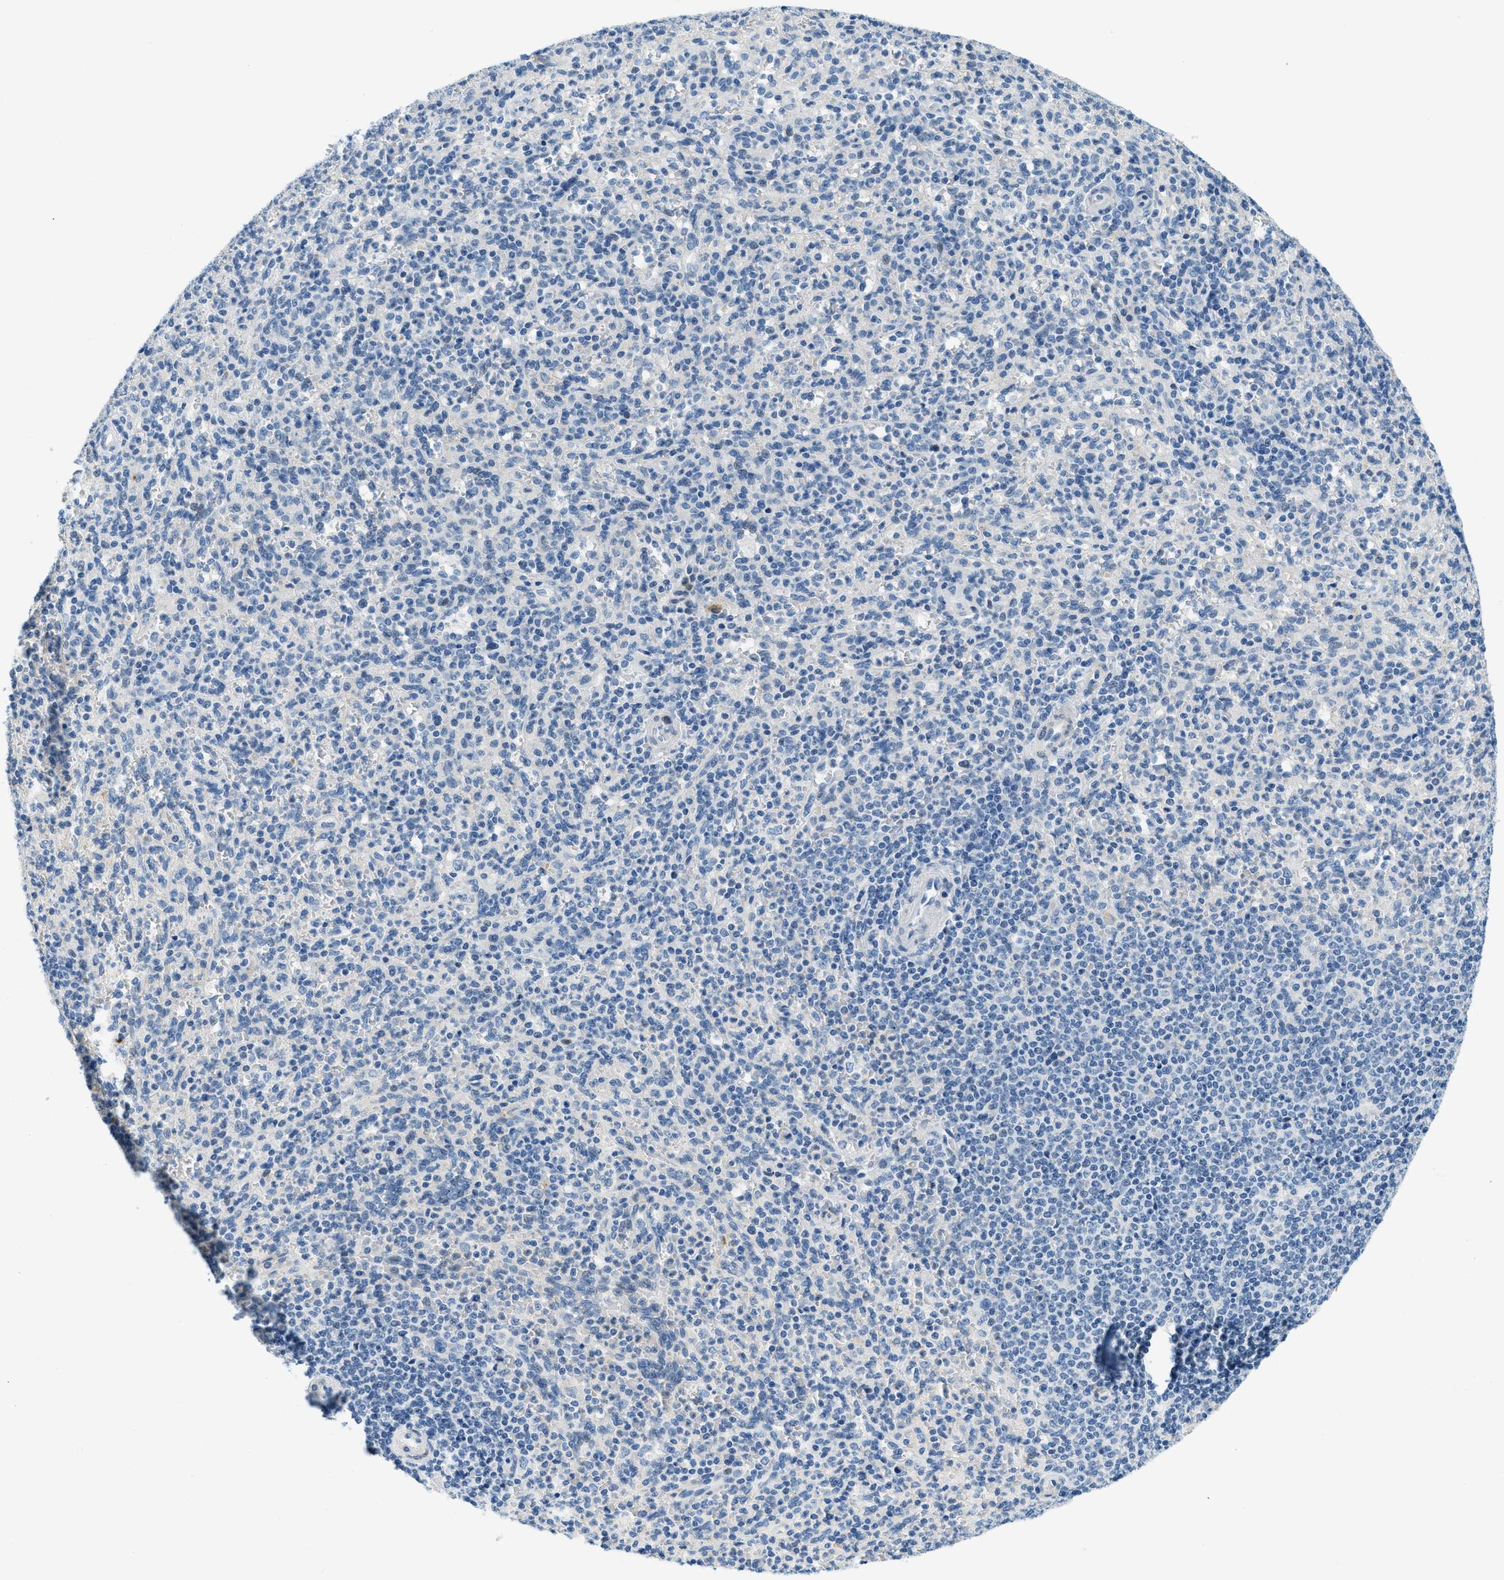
{"staining": {"intensity": "weak", "quantity": "<25%", "location": "cytoplasmic/membranous"}, "tissue": "spleen", "cell_type": "Cells in red pulp", "image_type": "normal", "snomed": [{"axis": "morphology", "description": "Normal tissue, NOS"}, {"axis": "topography", "description": "Spleen"}], "caption": "Immunohistochemistry micrograph of benign spleen stained for a protein (brown), which shows no staining in cells in red pulp. Nuclei are stained in blue.", "gene": "CYP4X1", "patient": {"sex": "male", "age": 36}}